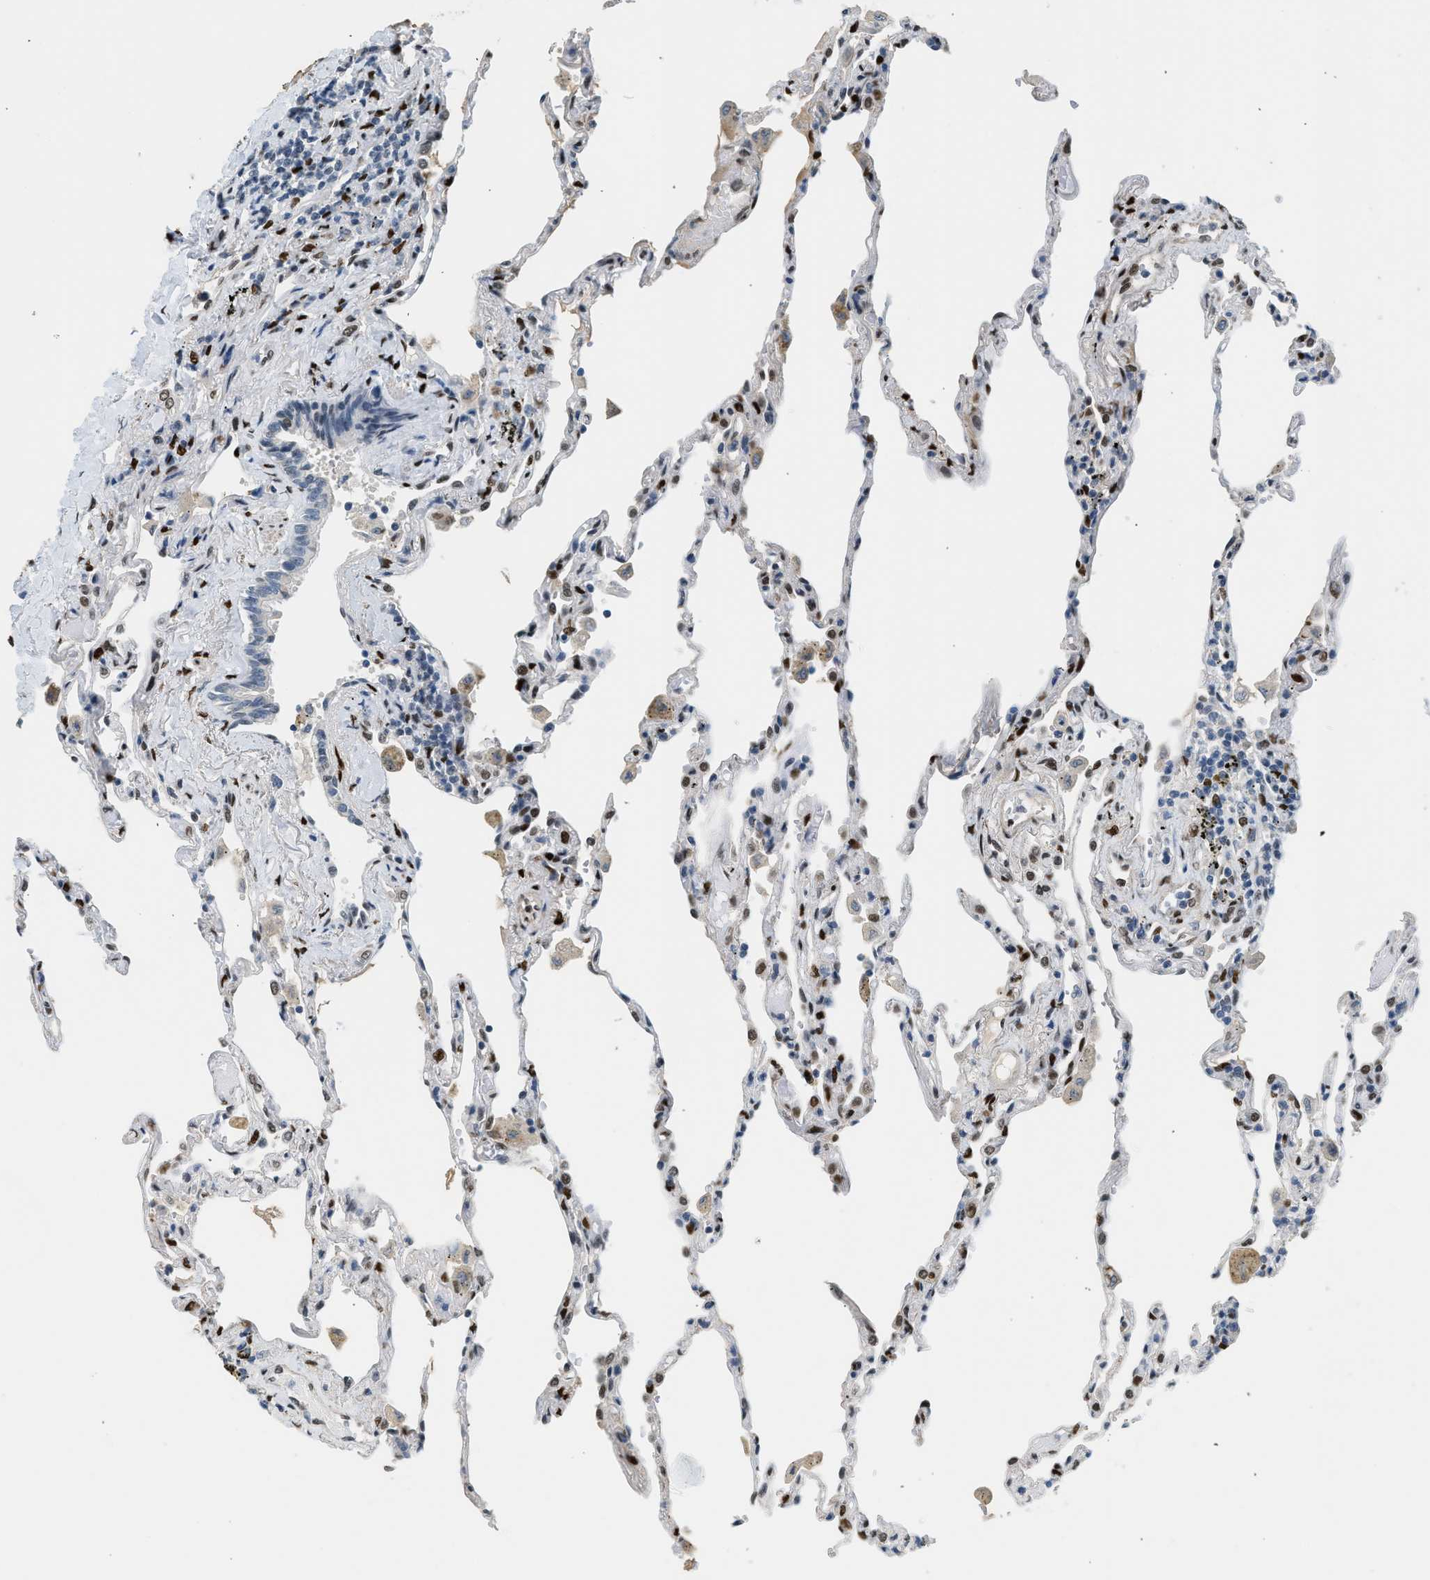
{"staining": {"intensity": "strong", "quantity": "25%-75%", "location": "nuclear"}, "tissue": "lung", "cell_type": "Alveolar cells", "image_type": "normal", "snomed": [{"axis": "morphology", "description": "Normal tissue, NOS"}, {"axis": "topography", "description": "Lung"}], "caption": "A brown stain highlights strong nuclear positivity of a protein in alveolar cells of normal human lung.", "gene": "ZBTB20", "patient": {"sex": "male", "age": 59}}